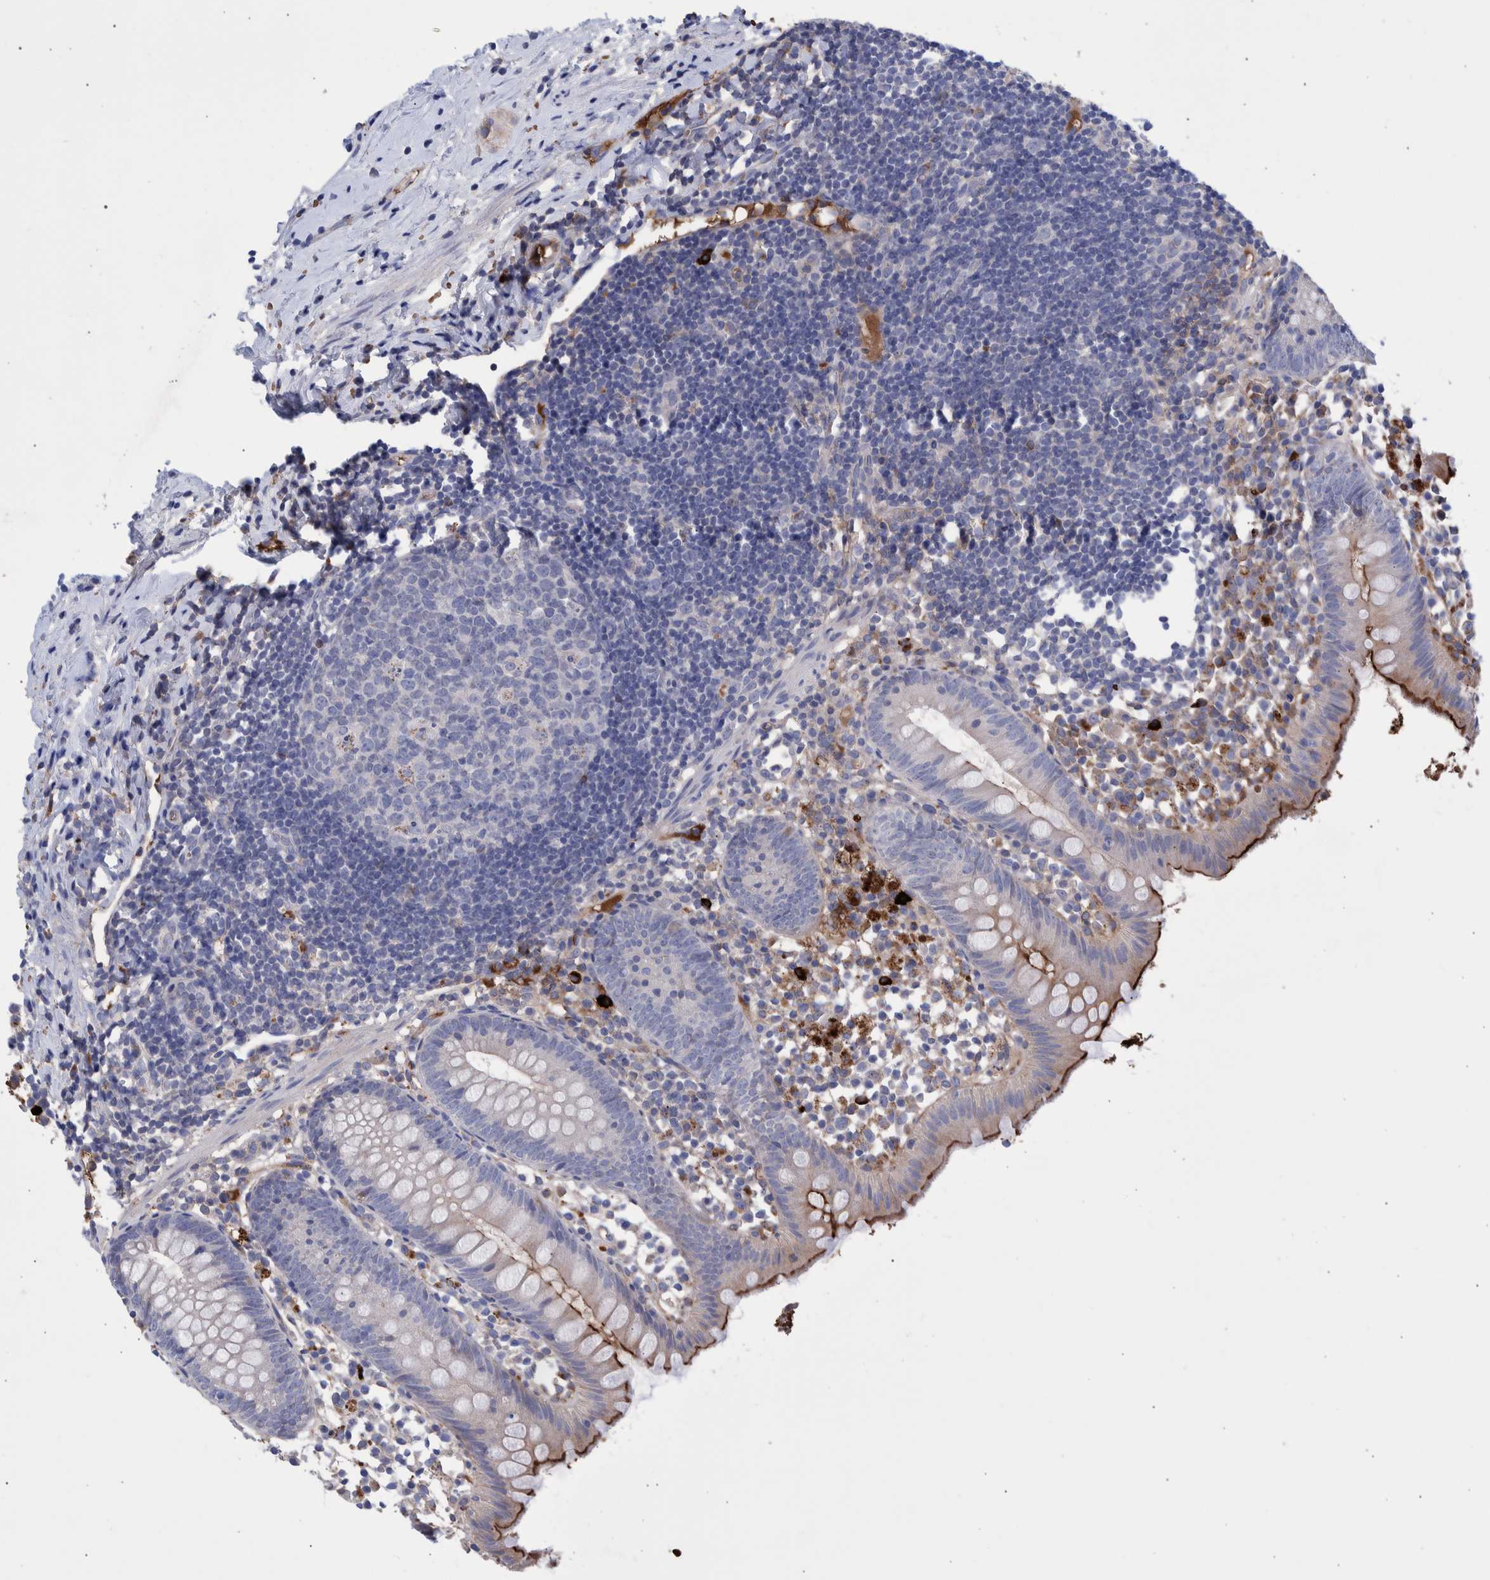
{"staining": {"intensity": "strong", "quantity": "<25%", "location": "cytoplasmic/membranous"}, "tissue": "appendix", "cell_type": "Glandular cells", "image_type": "normal", "snomed": [{"axis": "morphology", "description": "Normal tissue, NOS"}, {"axis": "topography", "description": "Appendix"}], "caption": "High-power microscopy captured an immunohistochemistry histopathology image of unremarkable appendix, revealing strong cytoplasmic/membranous staining in approximately <25% of glandular cells. Nuclei are stained in blue.", "gene": "DLL4", "patient": {"sex": "female", "age": 20}}